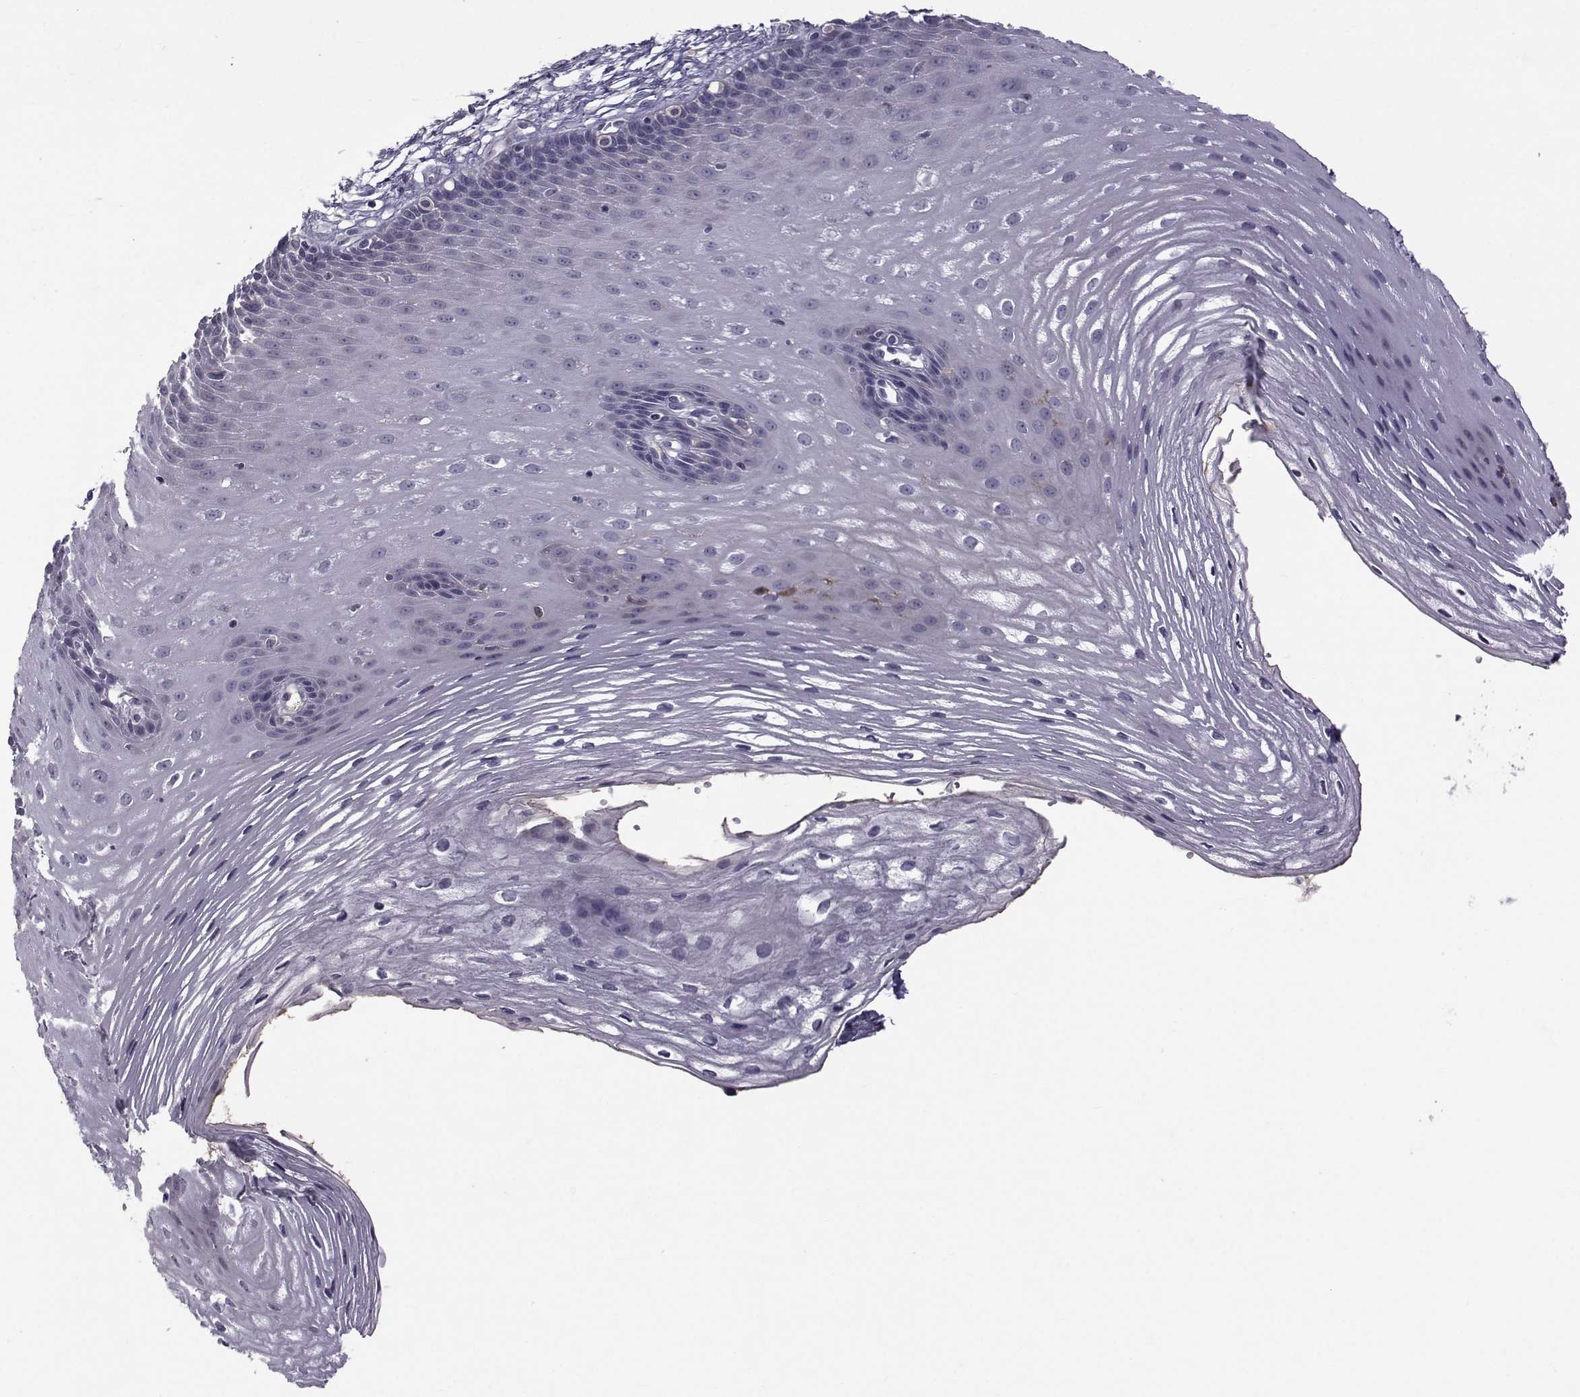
{"staining": {"intensity": "negative", "quantity": "none", "location": "none"}, "tissue": "esophagus", "cell_type": "Squamous epithelial cells", "image_type": "normal", "snomed": [{"axis": "morphology", "description": "Normal tissue, NOS"}, {"axis": "topography", "description": "Esophagus"}], "caption": "An immunohistochemistry micrograph of unremarkable esophagus is shown. There is no staining in squamous epithelial cells of esophagus. Nuclei are stained in blue.", "gene": "TNFRSF11B", "patient": {"sex": "male", "age": 72}}